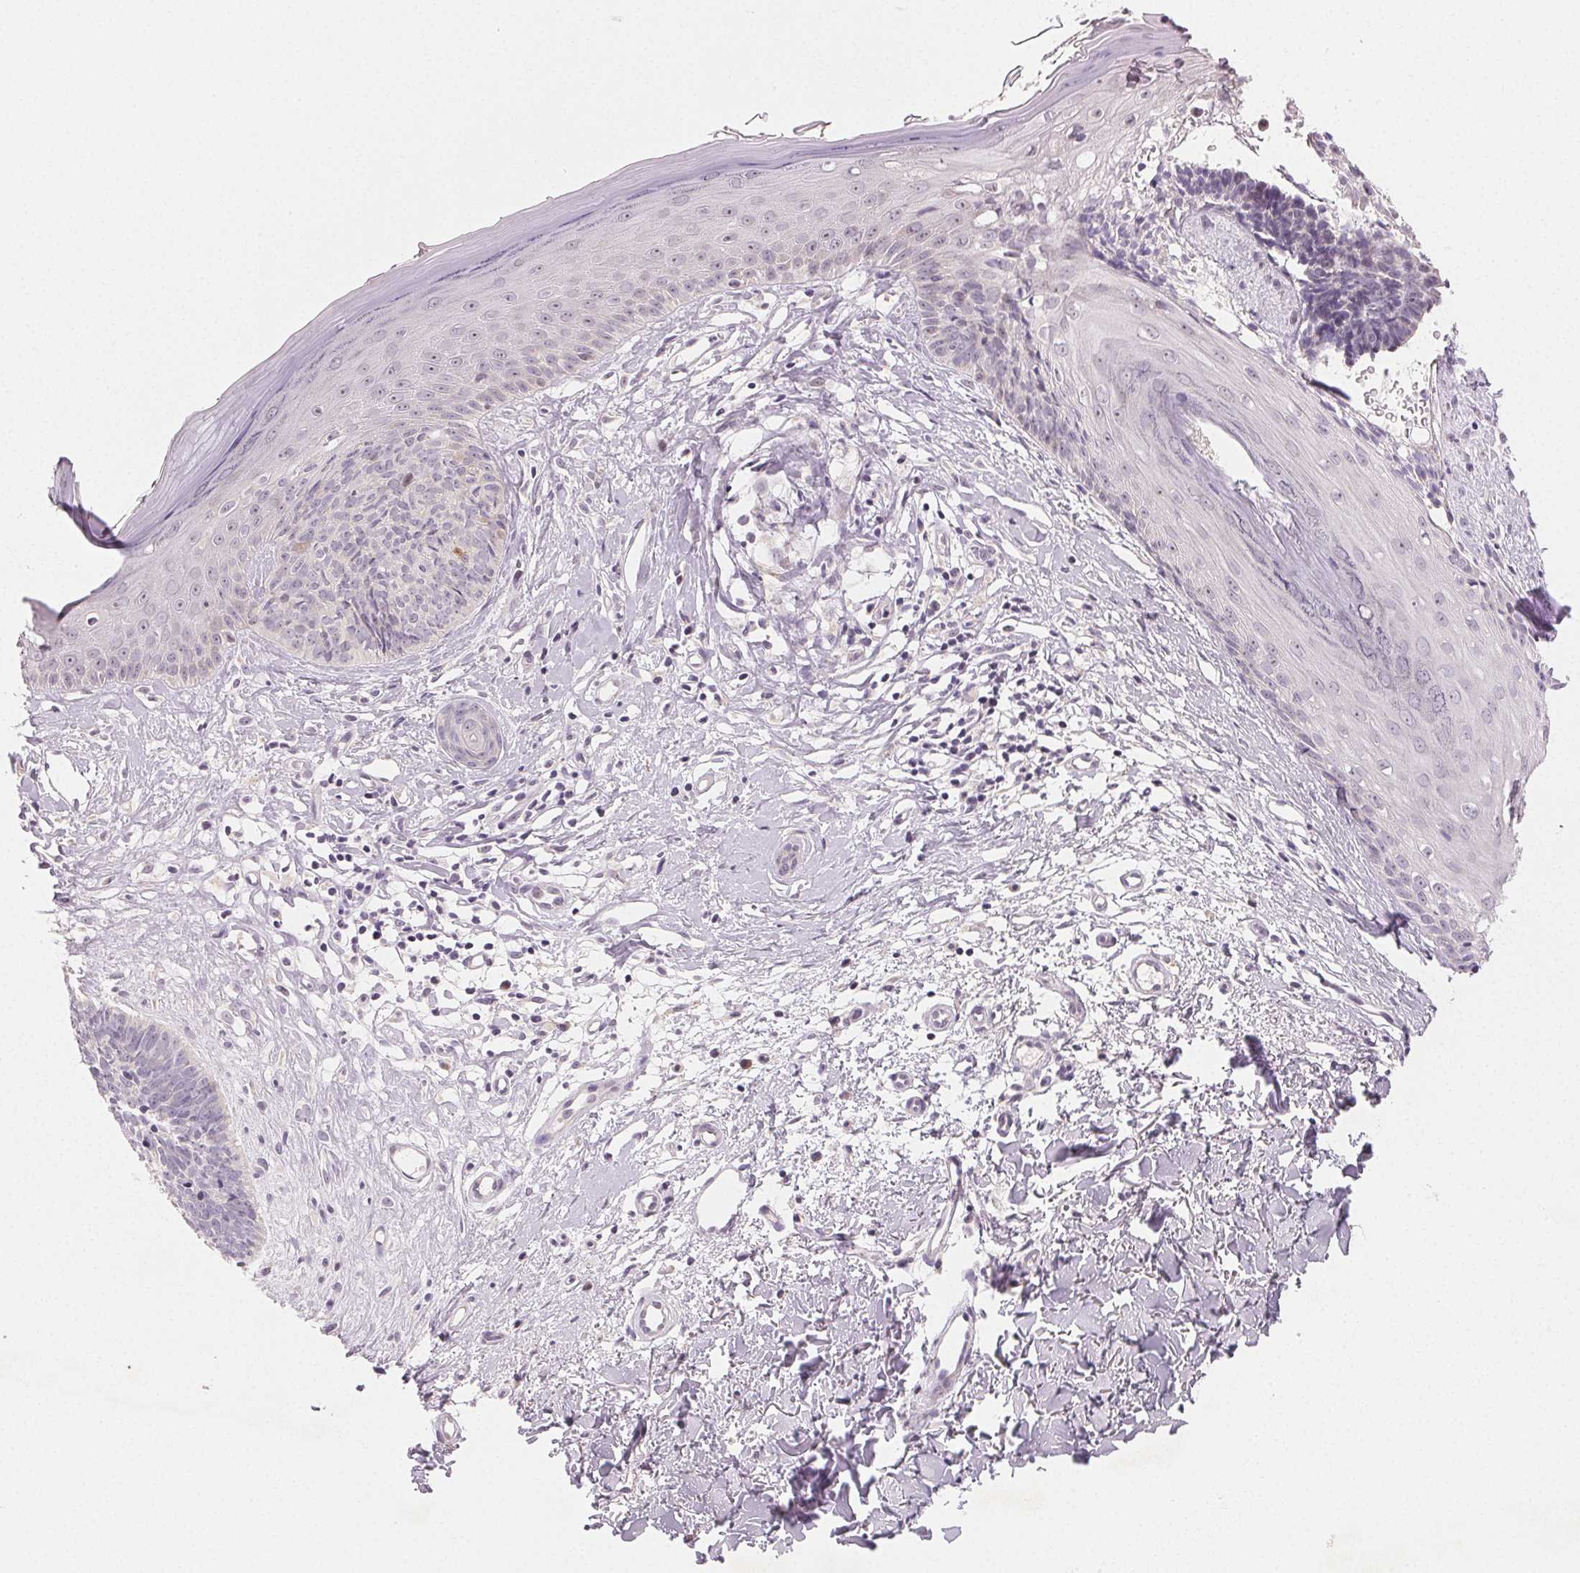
{"staining": {"intensity": "negative", "quantity": "none", "location": "none"}, "tissue": "skin cancer", "cell_type": "Tumor cells", "image_type": "cancer", "snomed": [{"axis": "morphology", "description": "Basal cell carcinoma"}, {"axis": "topography", "description": "Skin"}], "caption": "Skin cancer stained for a protein using immunohistochemistry shows no staining tumor cells.", "gene": "MYBL1", "patient": {"sex": "male", "age": 51}}